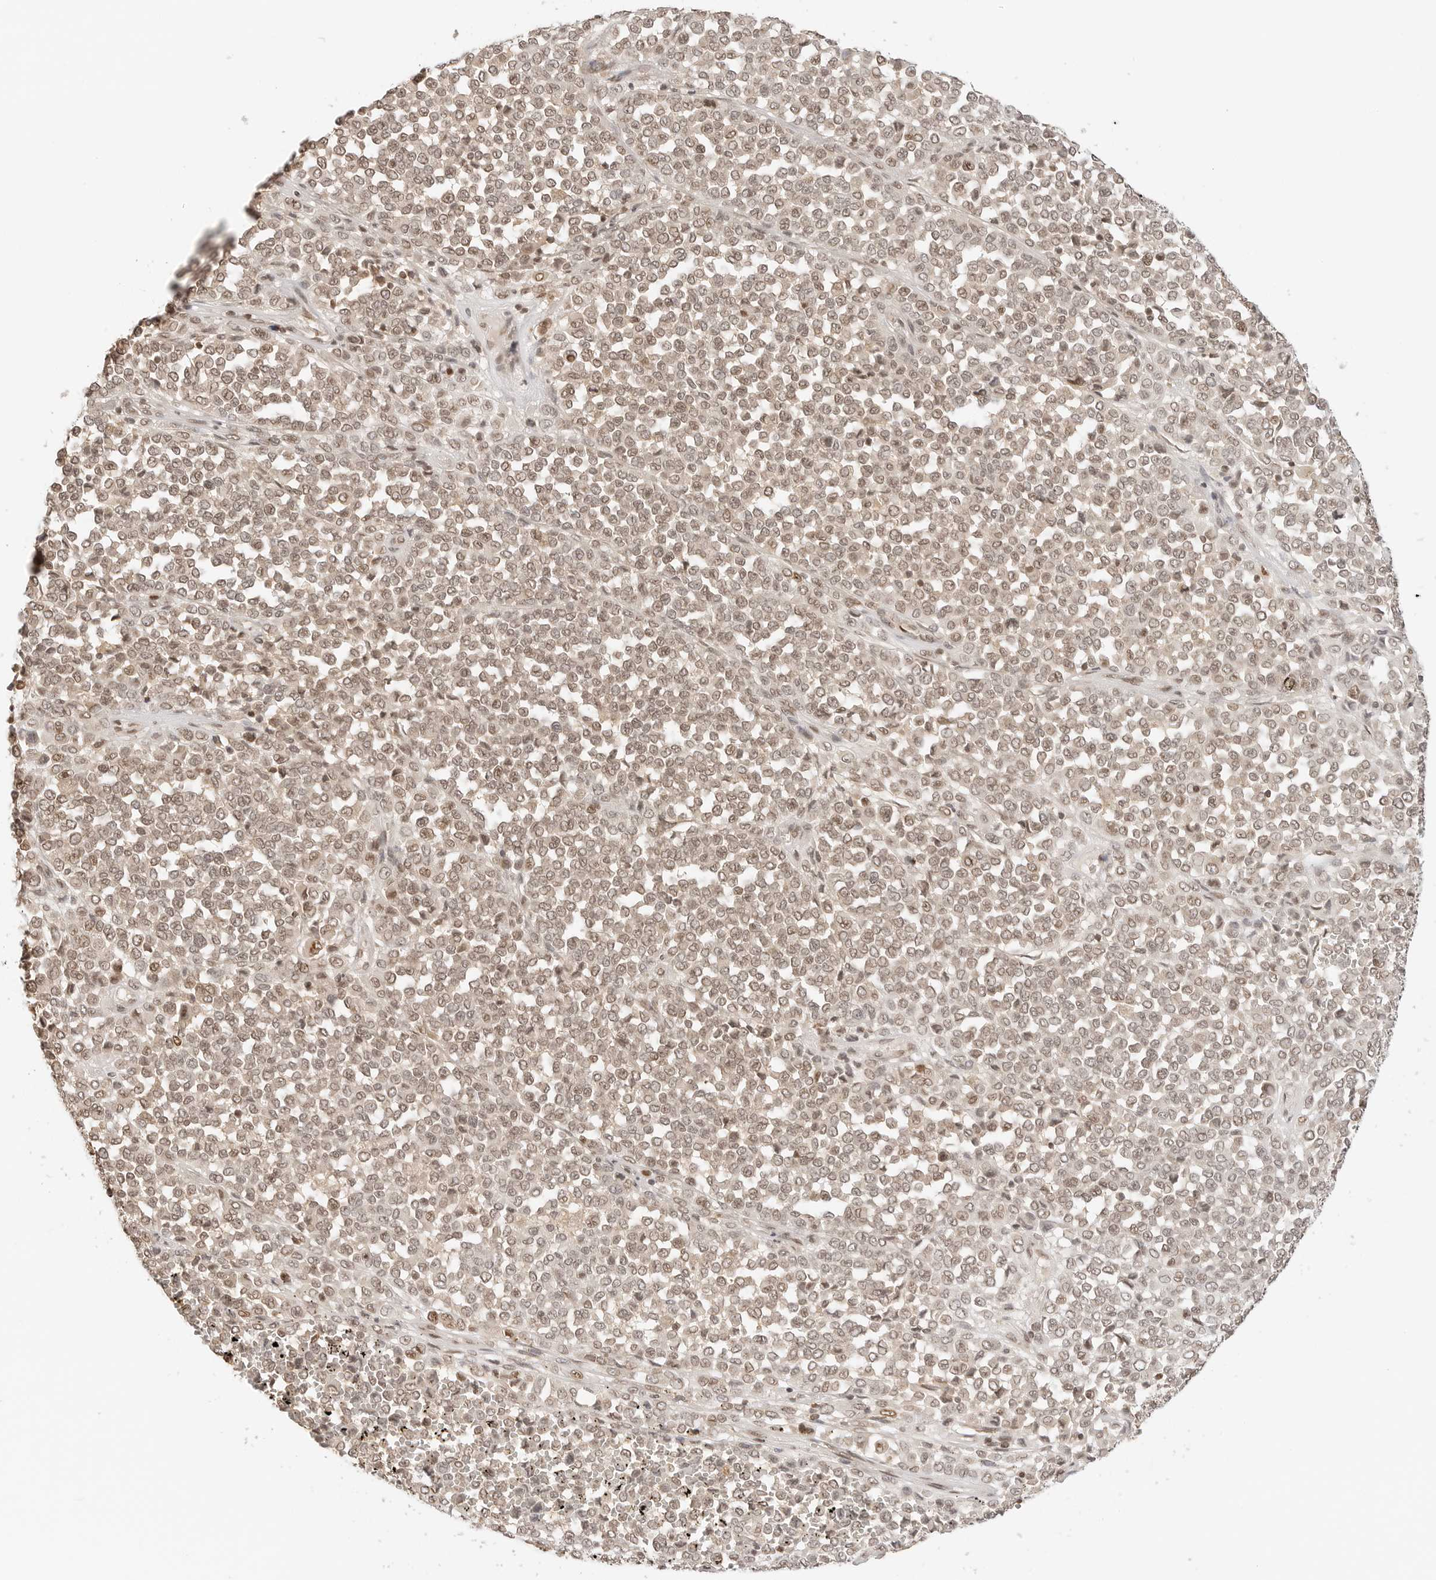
{"staining": {"intensity": "weak", "quantity": ">75%", "location": "cytoplasmic/membranous,nuclear"}, "tissue": "melanoma", "cell_type": "Tumor cells", "image_type": "cancer", "snomed": [{"axis": "morphology", "description": "Malignant melanoma, Metastatic site"}, {"axis": "topography", "description": "Pancreas"}], "caption": "A high-resolution image shows immunohistochemistry (IHC) staining of melanoma, which demonstrates weak cytoplasmic/membranous and nuclear staining in approximately >75% of tumor cells. (DAB (3,3'-diaminobenzidine) IHC, brown staining for protein, blue staining for nuclei).", "gene": "POLH", "patient": {"sex": "female", "age": 30}}